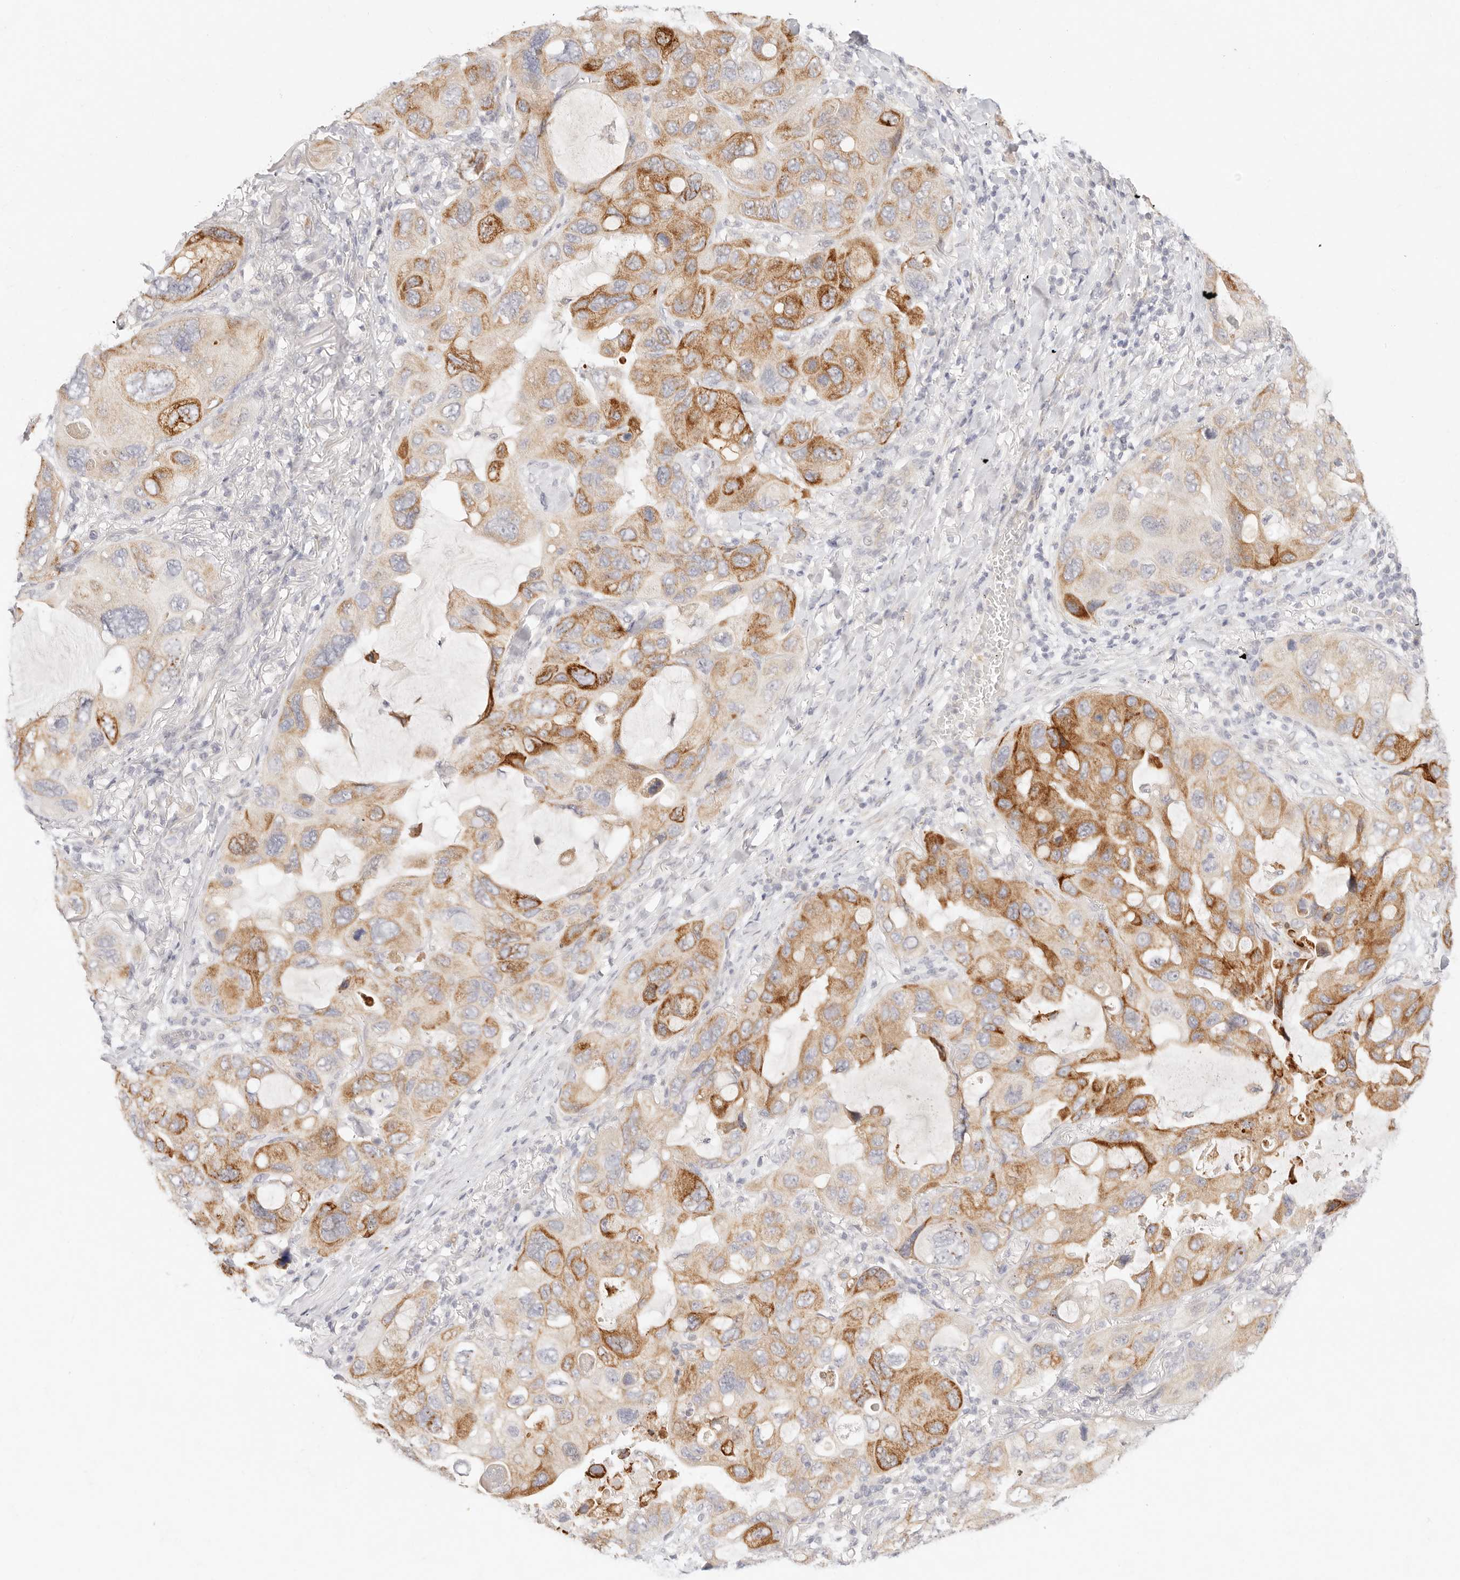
{"staining": {"intensity": "moderate", "quantity": ">75%", "location": "cytoplasmic/membranous"}, "tissue": "lung cancer", "cell_type": "Tumor cells", "image_type": "cancer", "snomed": [{"axis": "morphology", "description": "Squamous cell carcinoma, NOS"}, {"axis": "topography", "description": "Lung"}], "caption": "Immunohistochemical staining of lung cancer (squamous cell carcinoma) demonstrates medium levels of moderate cytoplasmic/membranous staining in approximately >75% of tumor cells.", "gene": "GPR156", "patient": {"sex": "female", "age": 73}}